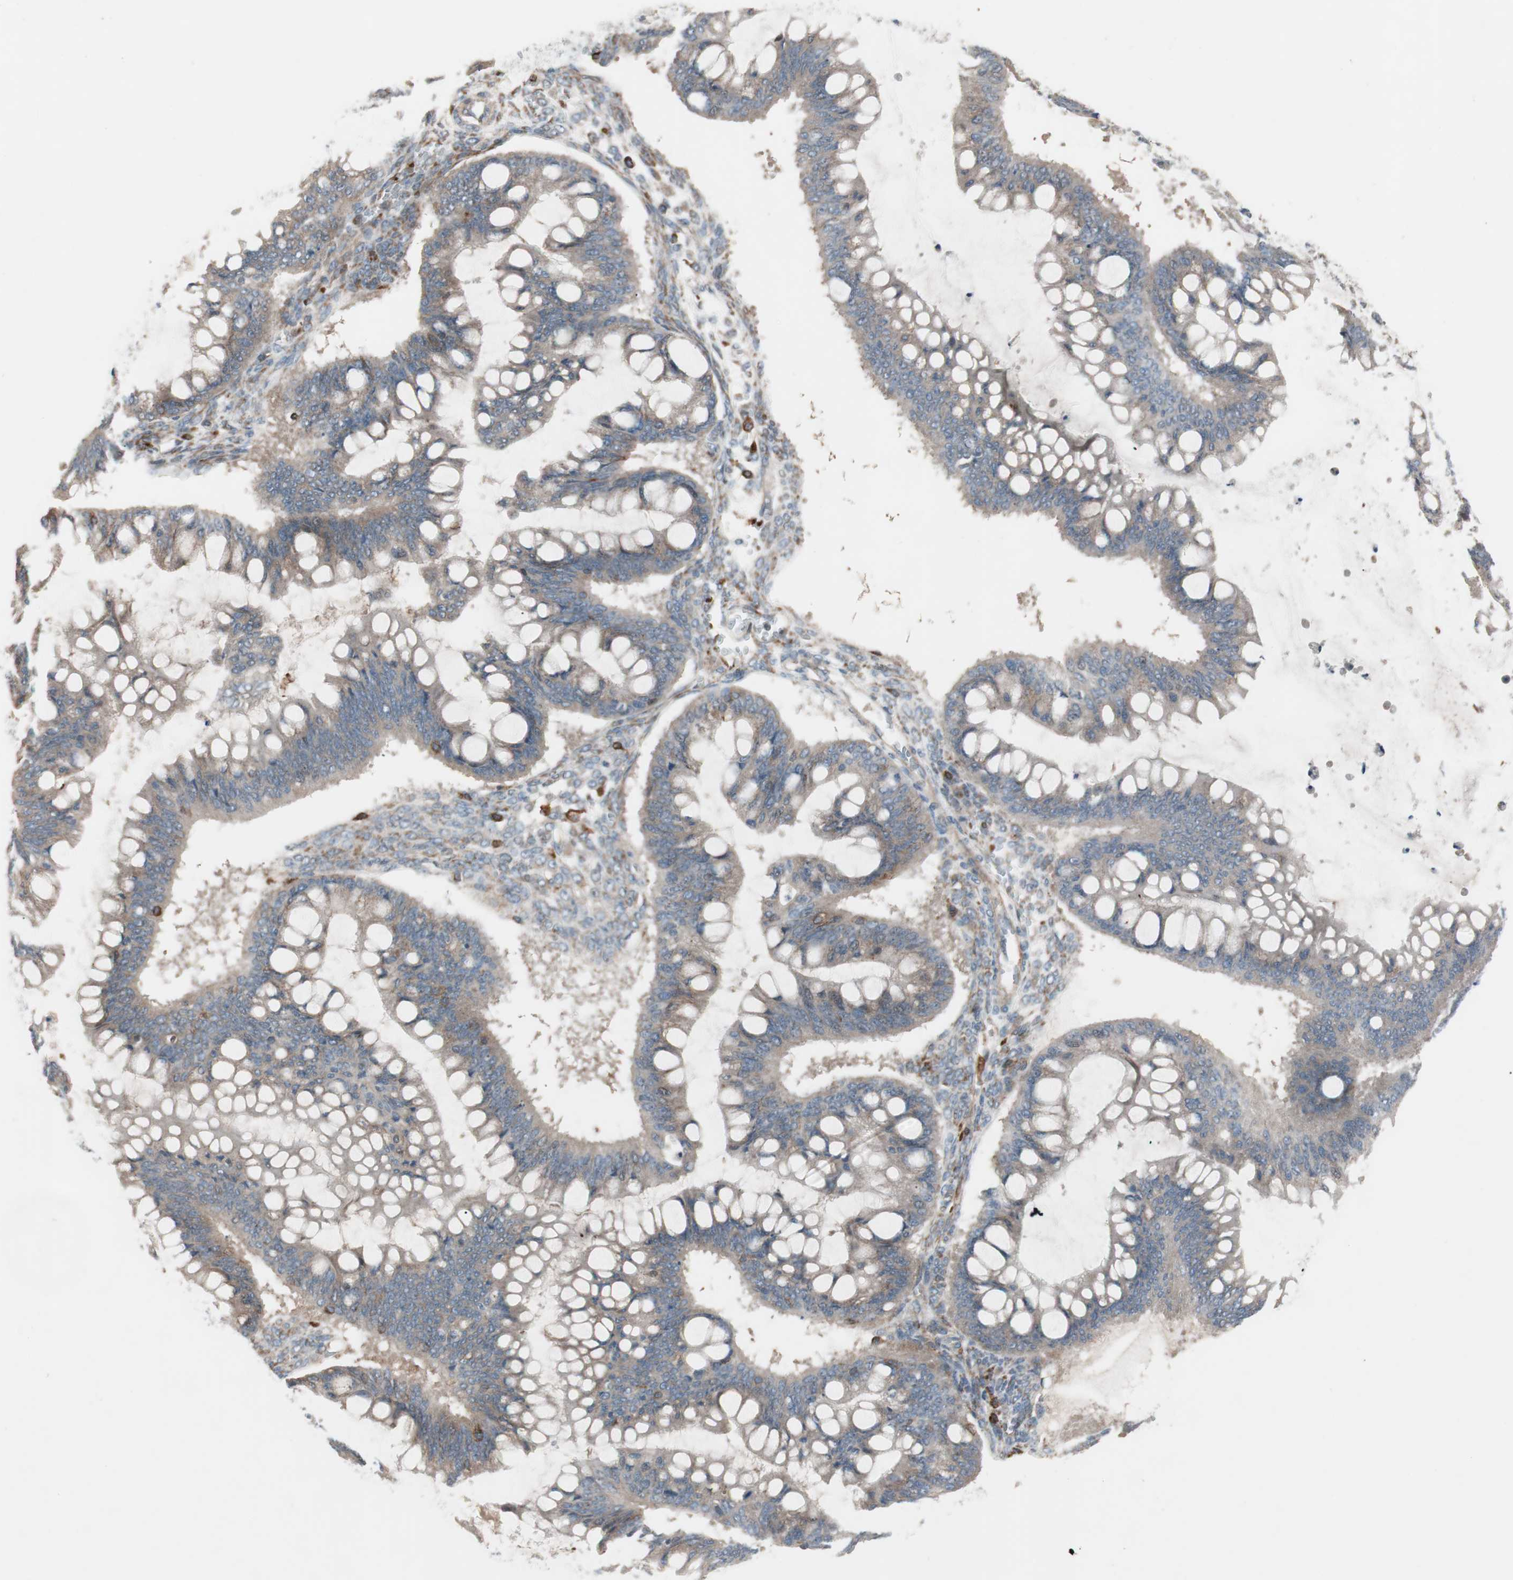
{"staining": {"intensity": "moderate", "quantity": ">75%", "location": "cytoplasmic/membranous"}, "tissue": "ovarian cancer", "cell_type": "Tumor cells", "image_type": "cancer", "snomed": [{"axis": "morphology", "description": "Cystadenocarcinoma, mucinous, NOS"}, {"axis": "topography", "description": "Ovary"}], "caption": "Mucinous cystadenocarcinoma (ovarian) was stained to show a protein in brown. There is medium levels of moderate cytoplasmic/membranous positivity in approximately >75% of tumor cells.", "gene": "STAB1", "patient": {"sex": "female", "age": 73}}